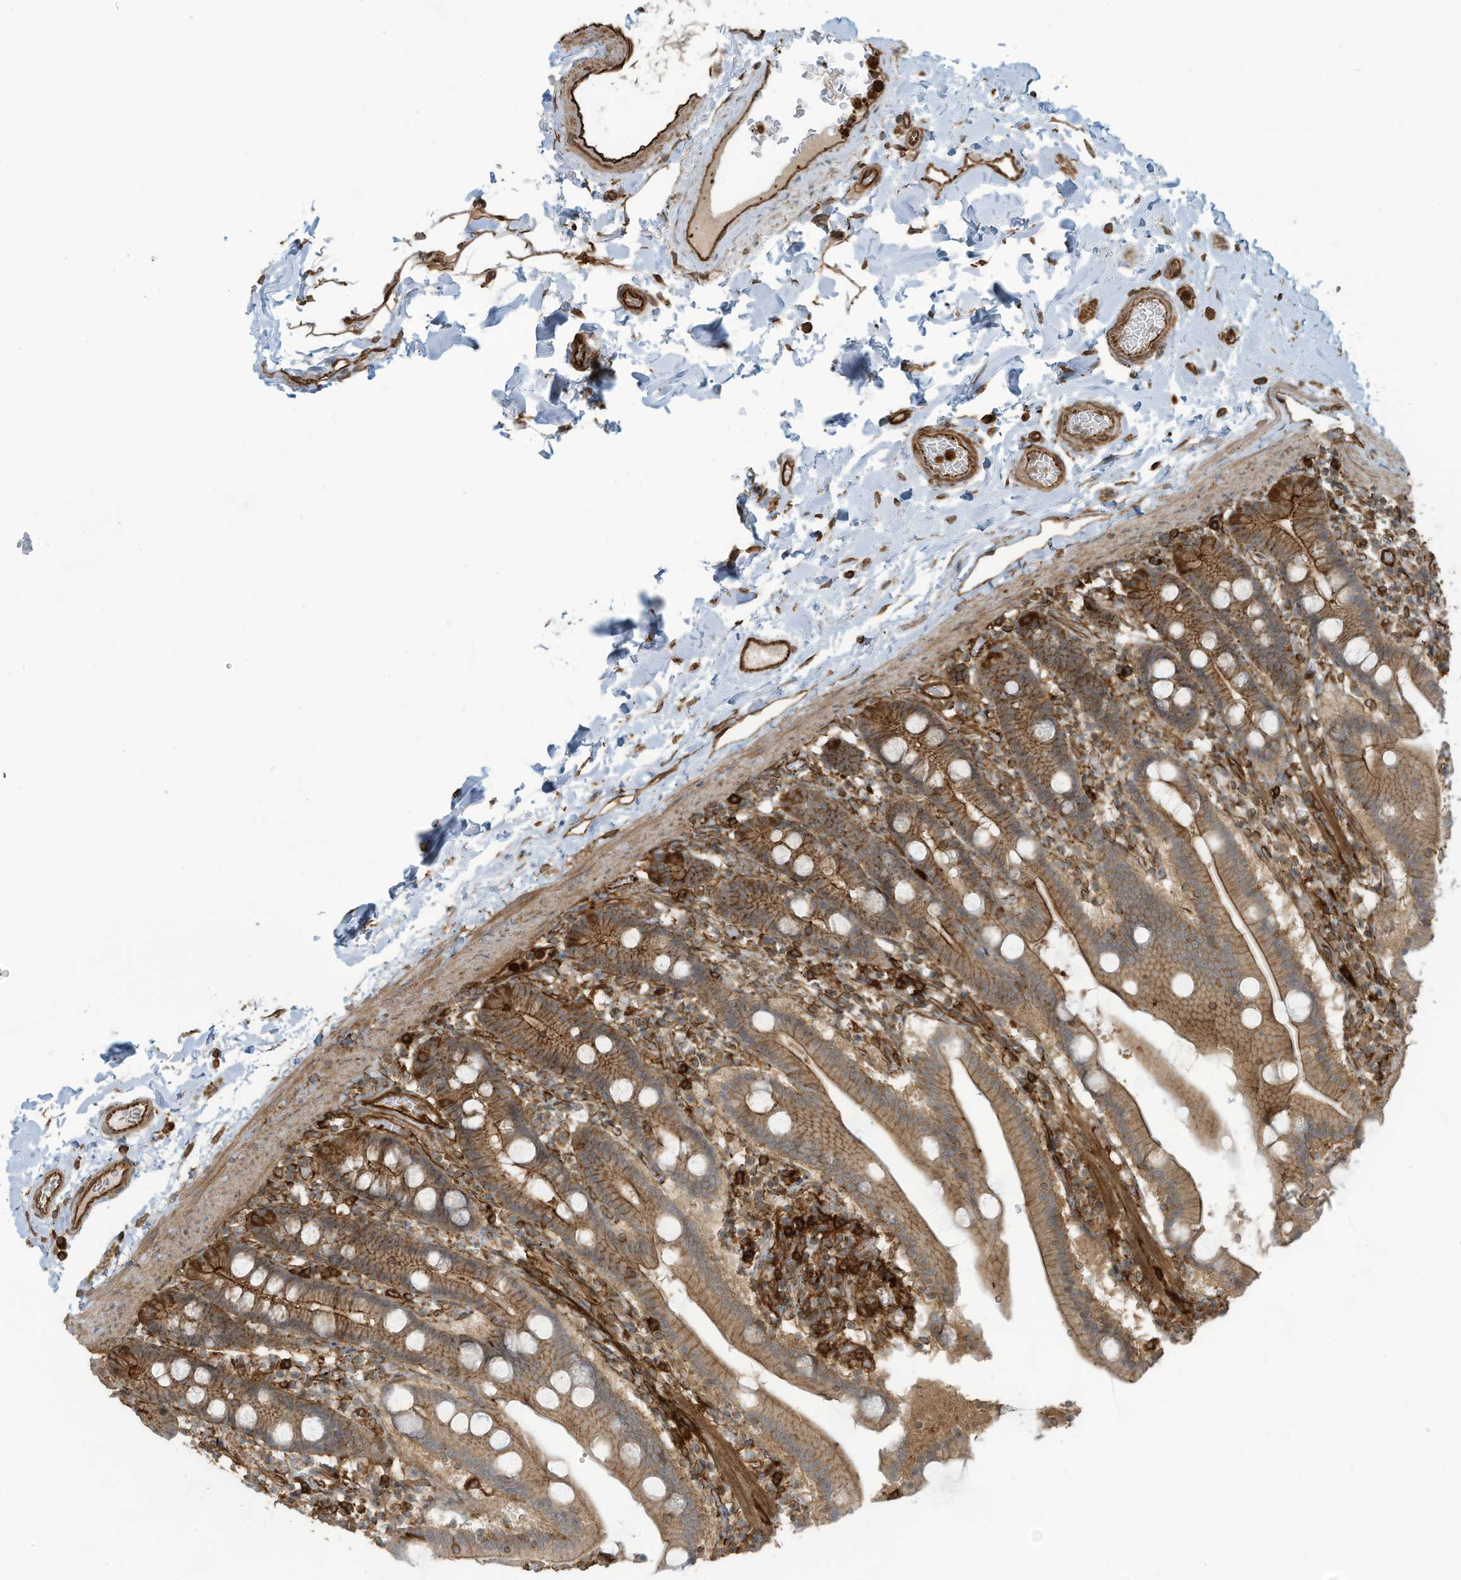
{"staining": {"intensity": "moderate", "quantity": ">75%", "location": "cytoplasmic/membranous"}, "tissue": "duodenum", "cell_type": "Glandular cells", "image_type": "normal", "snomed": [{"axis": "morphology", "description": "Normal tissue, NOS"}, {"axis": "topography", "description": "Duodenum"}], "caption": "Glandular cells demonstrate medium levels of moderate cytoplasmic/membranous positivity in approximately >75% of cells in normal human duodenum. (DAB (3,3'-diaminobenzidine) IHC, brown staining for protein, blue staining for nuclei).", "gene": "SLC9A2", "patient": {"sex": "male", "age": 55}}